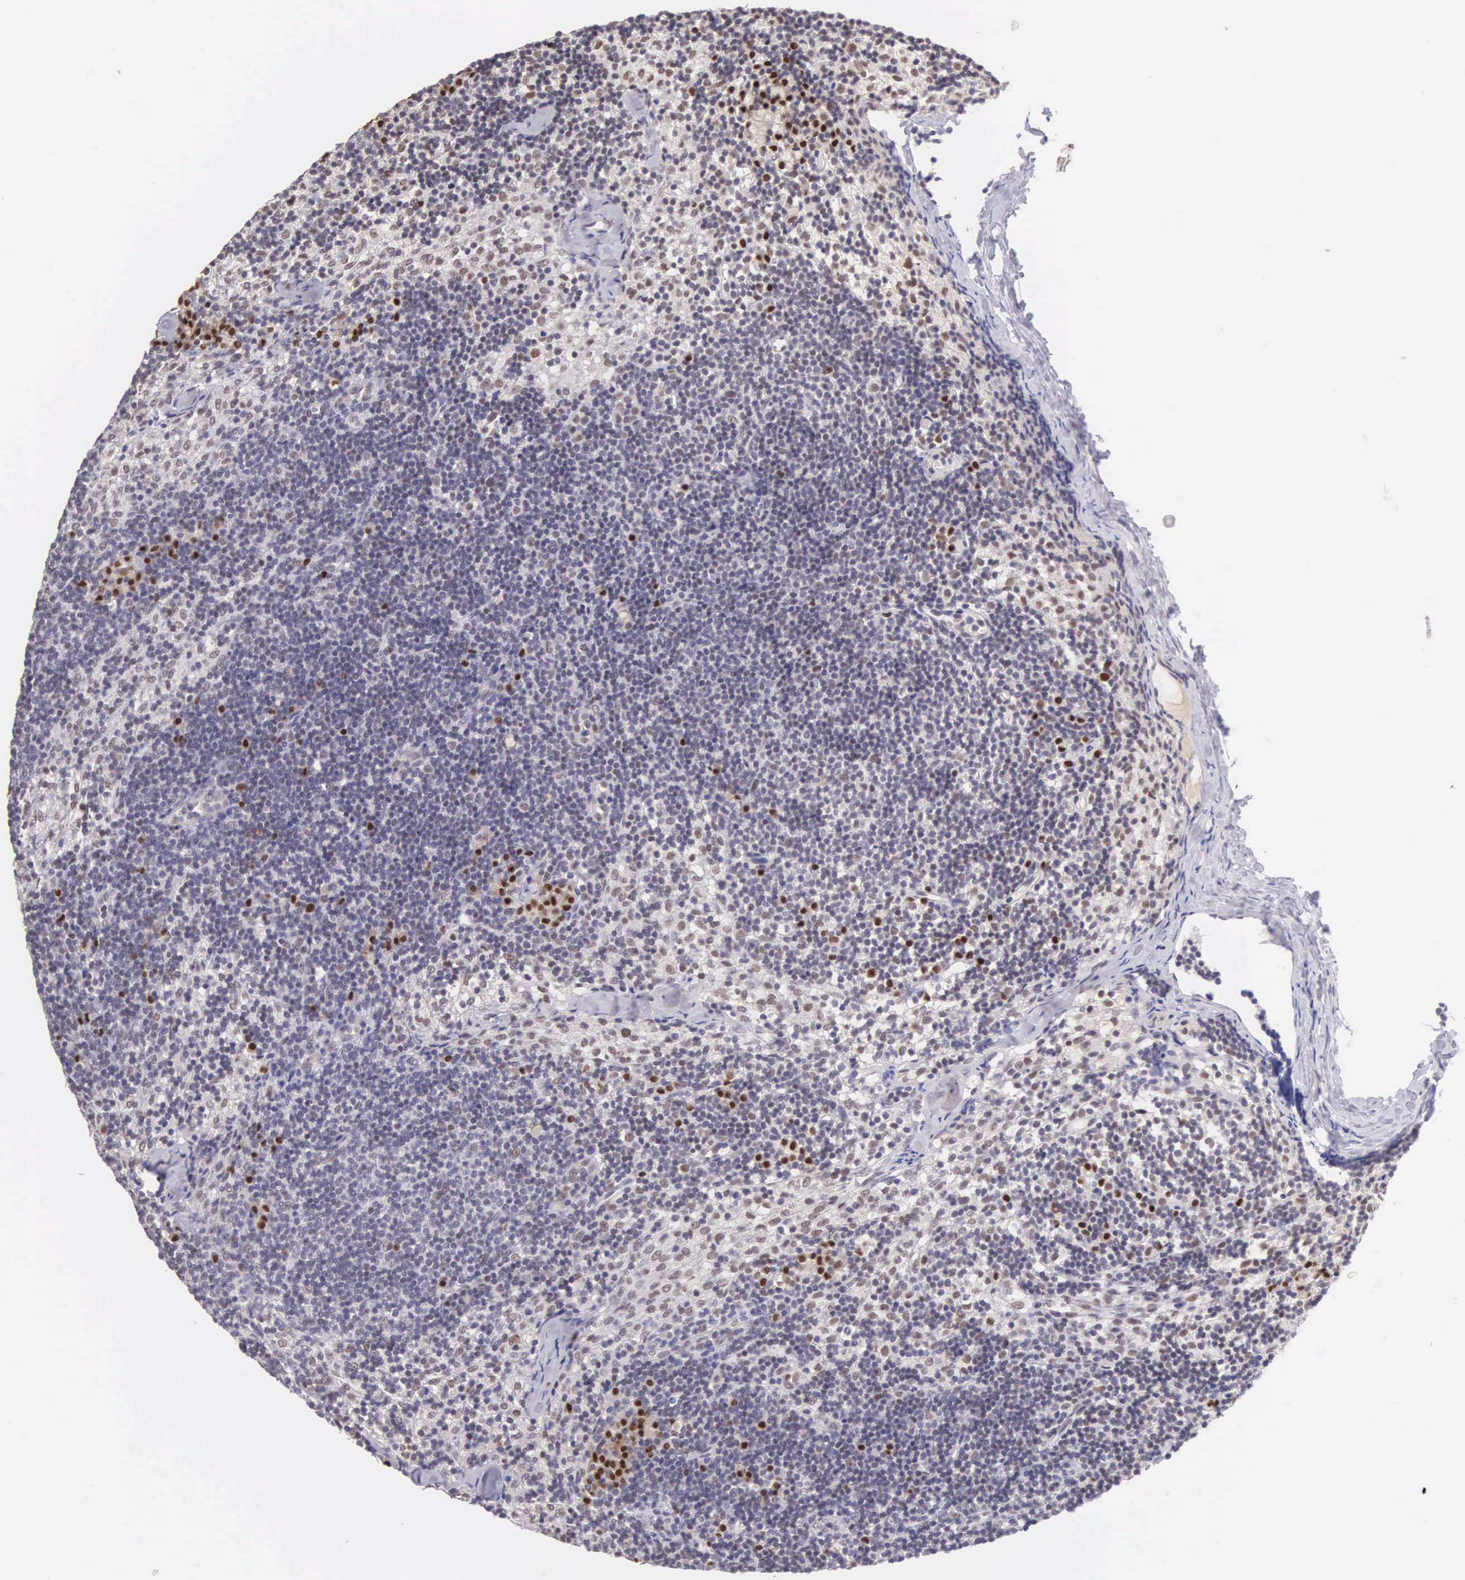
{"staining": {"intensity": "strong", "quantity": ">75%", "location": "nuclear"}, "tissue": "lymph node", "cell_type": "Germinal center cells", "image_type": "normal", "snomed": [{"axis": "morphology", "description": "Normal tissue, NOS"}, {"axis": "topography", "description": "Lymph node"}], "caption": "The immunohistochemical stain shows strong nuclear staining in germinal center cells of unremarkable lymph node. Using DAB (brown) and hematoxylin (blue) stains, captured at high magnification using brightfield microscopy.", "gene": "CCDC117", "patient": {"sex": "female", "age": 35}}